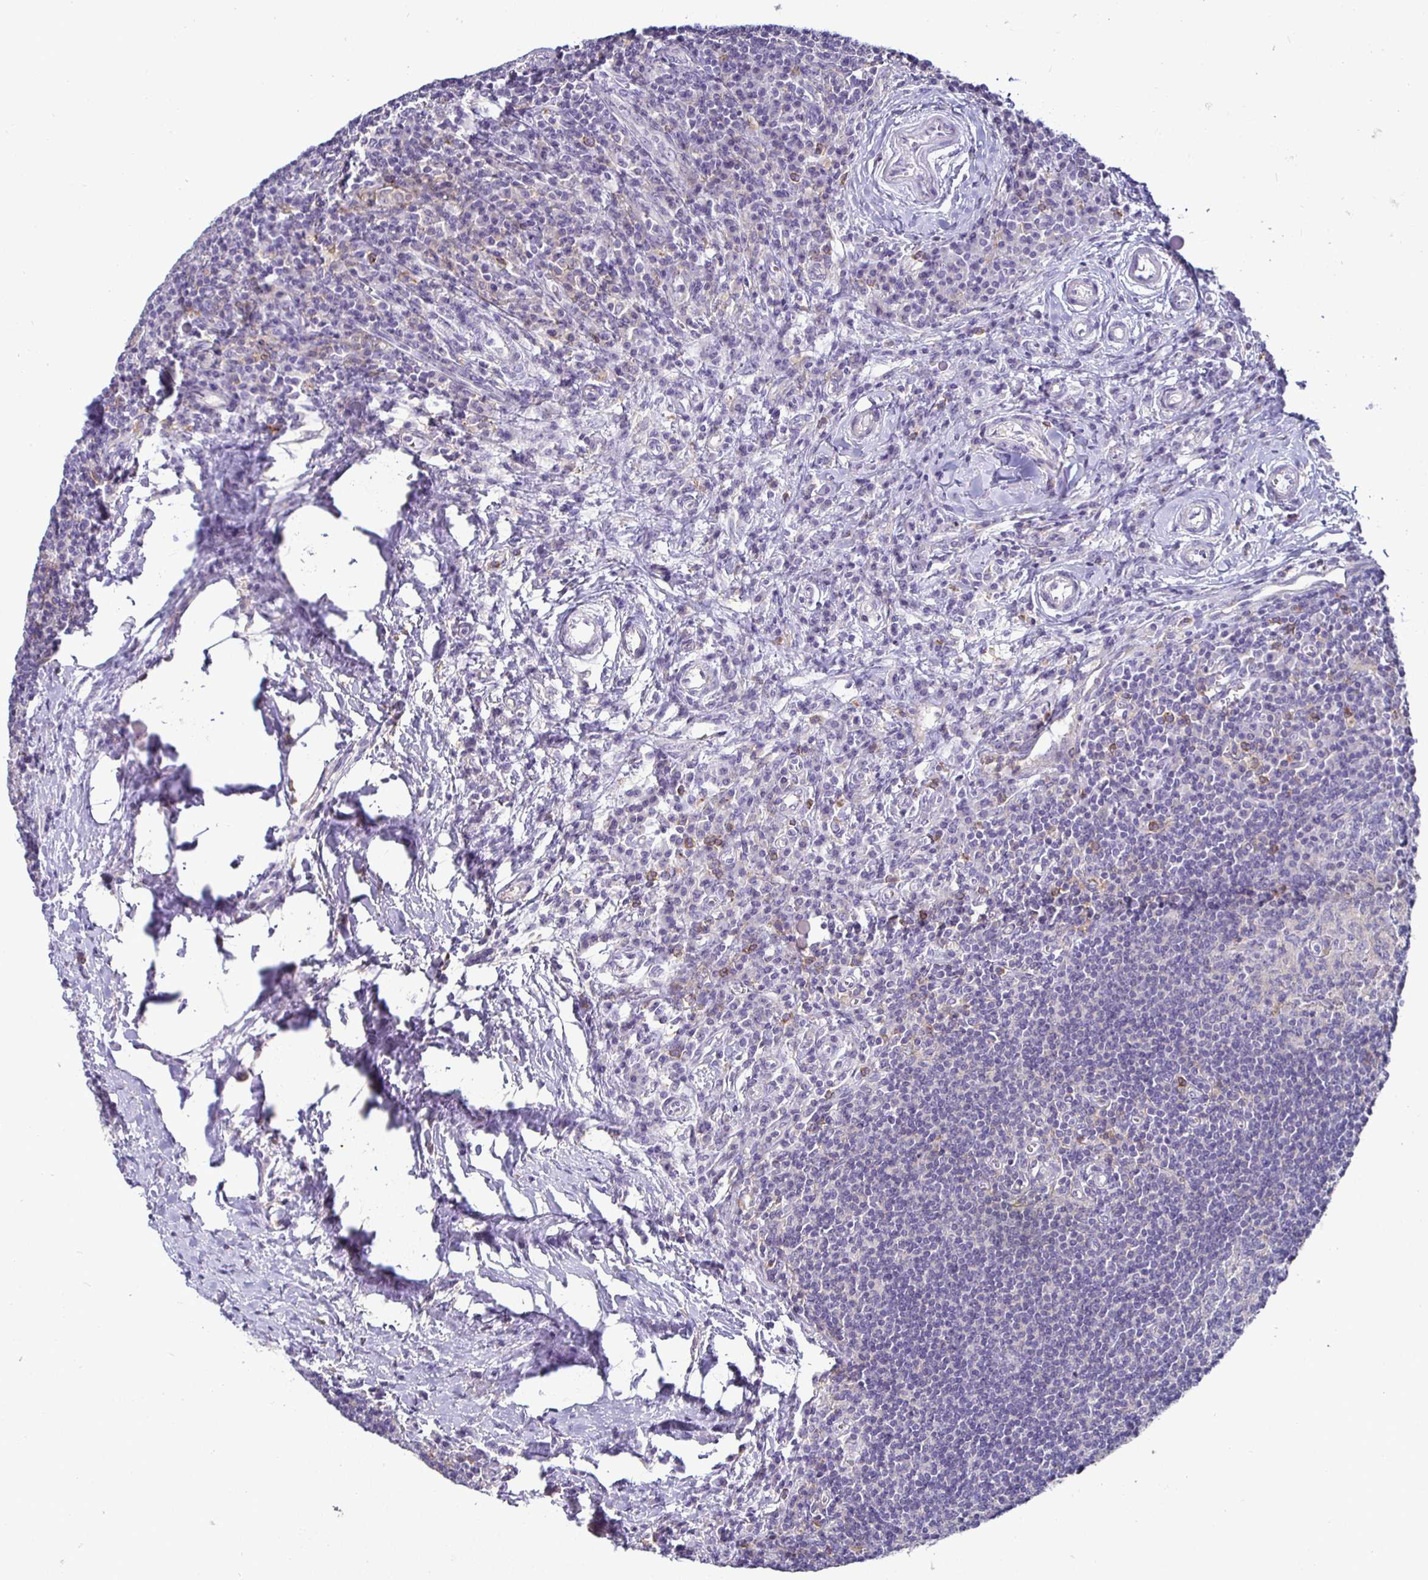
{"staining": {"intensity": "negative", "quantity": "none", "location": "none"}, "tissue": "lymph node", "cell_type": "Germinal center cells", "image_type": "normal", "snomed": [{"axis": "morphology", "description": "Normal tissue, NOS"}, {"axis": "topography", "description": "Lymph node"}], "caption": "Image shows no protein positivity in germinal center cells of benign lymph node.", "gene": "SIRPA", "patient": {"sex": "male", "age": 67}}